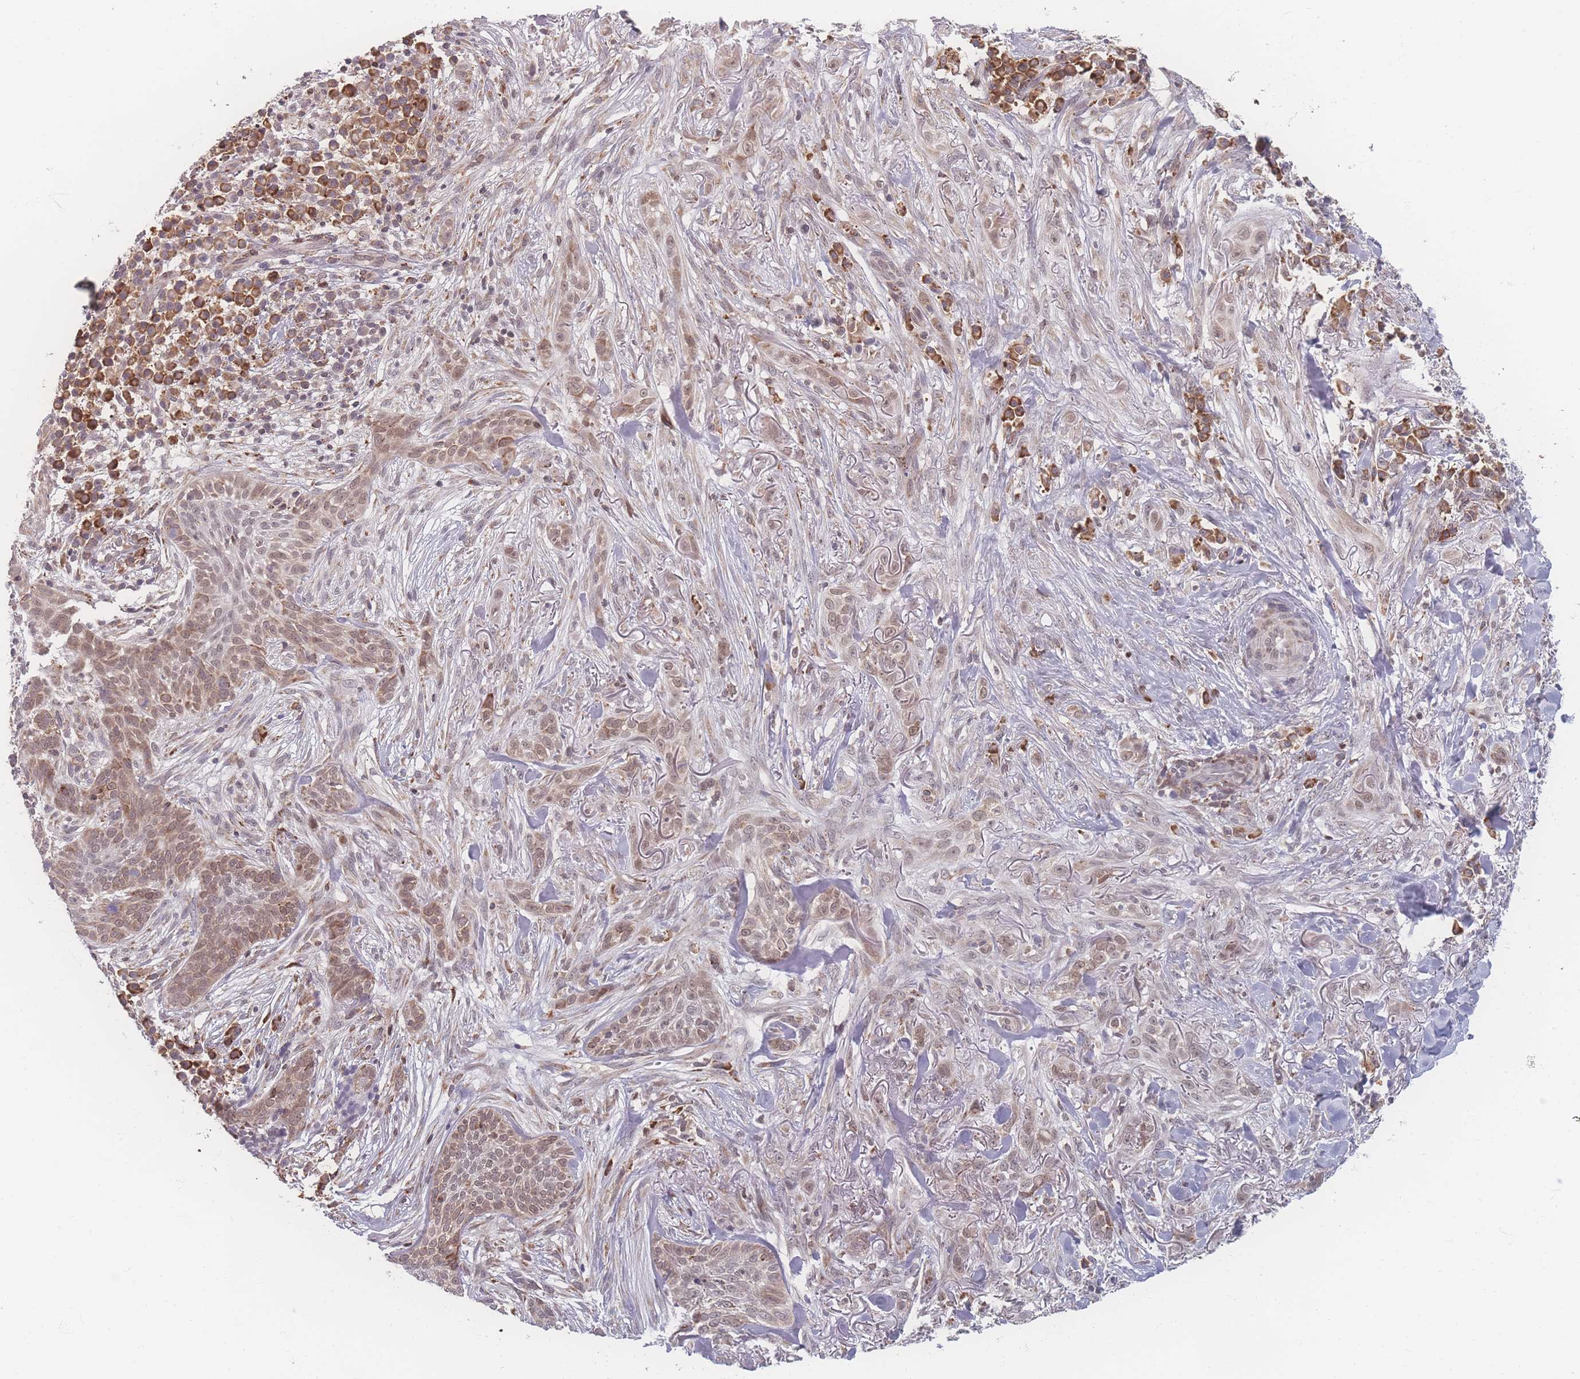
{"staining": {"intensity": "weak", "quantity": ">75%", "location": "nuclear"}, "tissue": "skin cancer", "cell_type": "Tumor cells", "image_type": "cancer", "snomed": [{"axis": "morphology", "description": "Basal cell carcinoma"}, {"axis": "topography", "description": "Skin"}], "caption": "Immunohistochemical staining of skin cancer (basal cell carcinoma) shows low levels of weak nuclear protein positivity in about >75% of tumor cells. The protein of interest is stained brown, and the nuclei are stained in blue (DAB IHC with brightfield microscopy, high magnification).", "gene": "ZC3H13", "patient": {"sex": "male", "age": 72}}